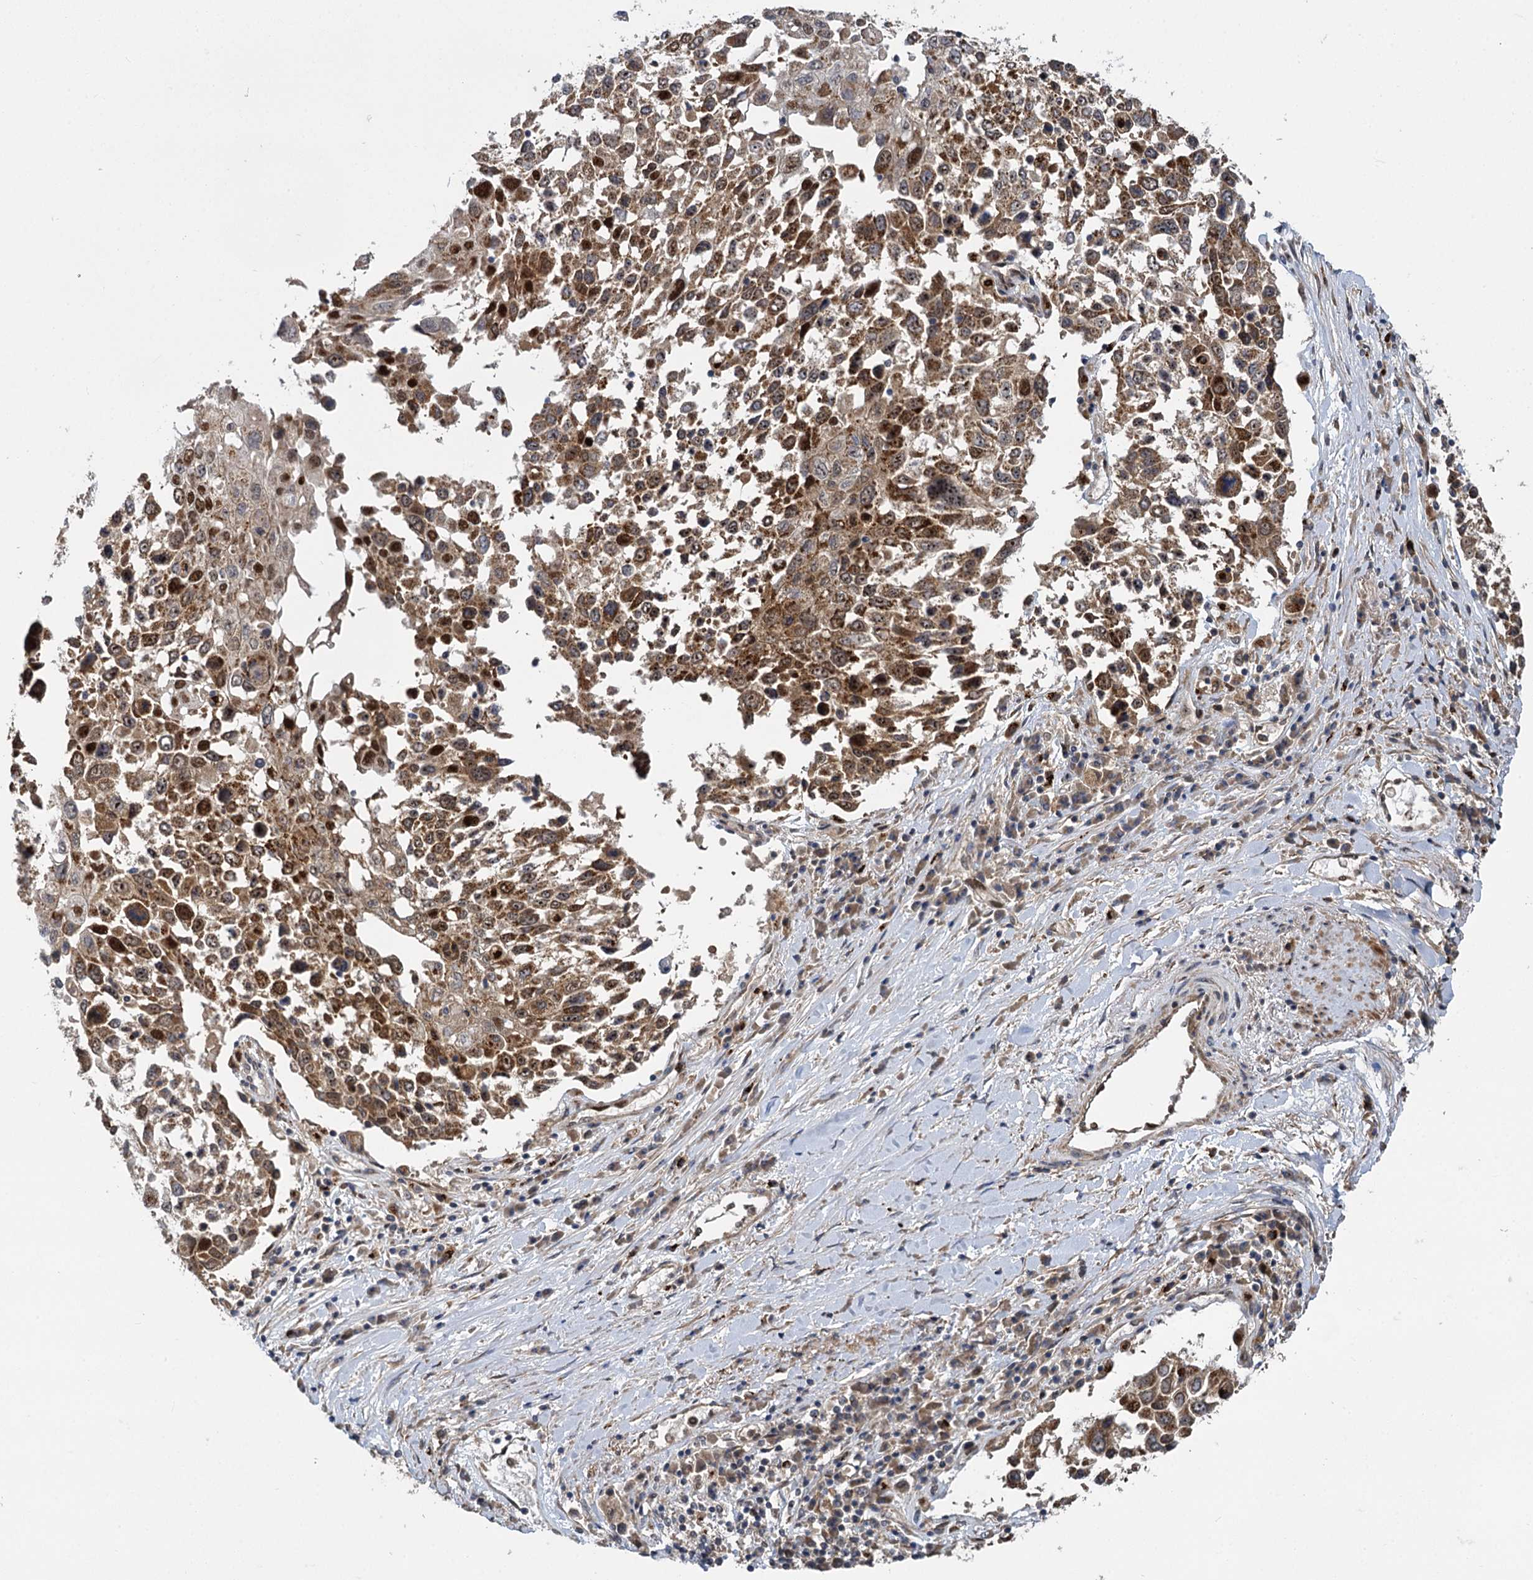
{"staining": {"intensity": "moderate", "quantity": ">75%", "location": "cytoplasmic/membranous,nuclear"}, "tissue": "lung cancer", "cell_type": "Tumor cells", "image_type": "cancer", "snomed": [{"axis": "morphology", "description": "Squamous cell carcinoma, NOS"}, {"axis": "topography", "description": "Lung"}], "caption": "Immunohistochemistry of human squamous cell carcinoma (lung) exhibits medium levels of moderate cytoplasmic/membranous and nuclear expression in approximately >75% of tumor cells.", "gene": "GAL3ST4", "patient": {"sex": "male", "age": 65}}